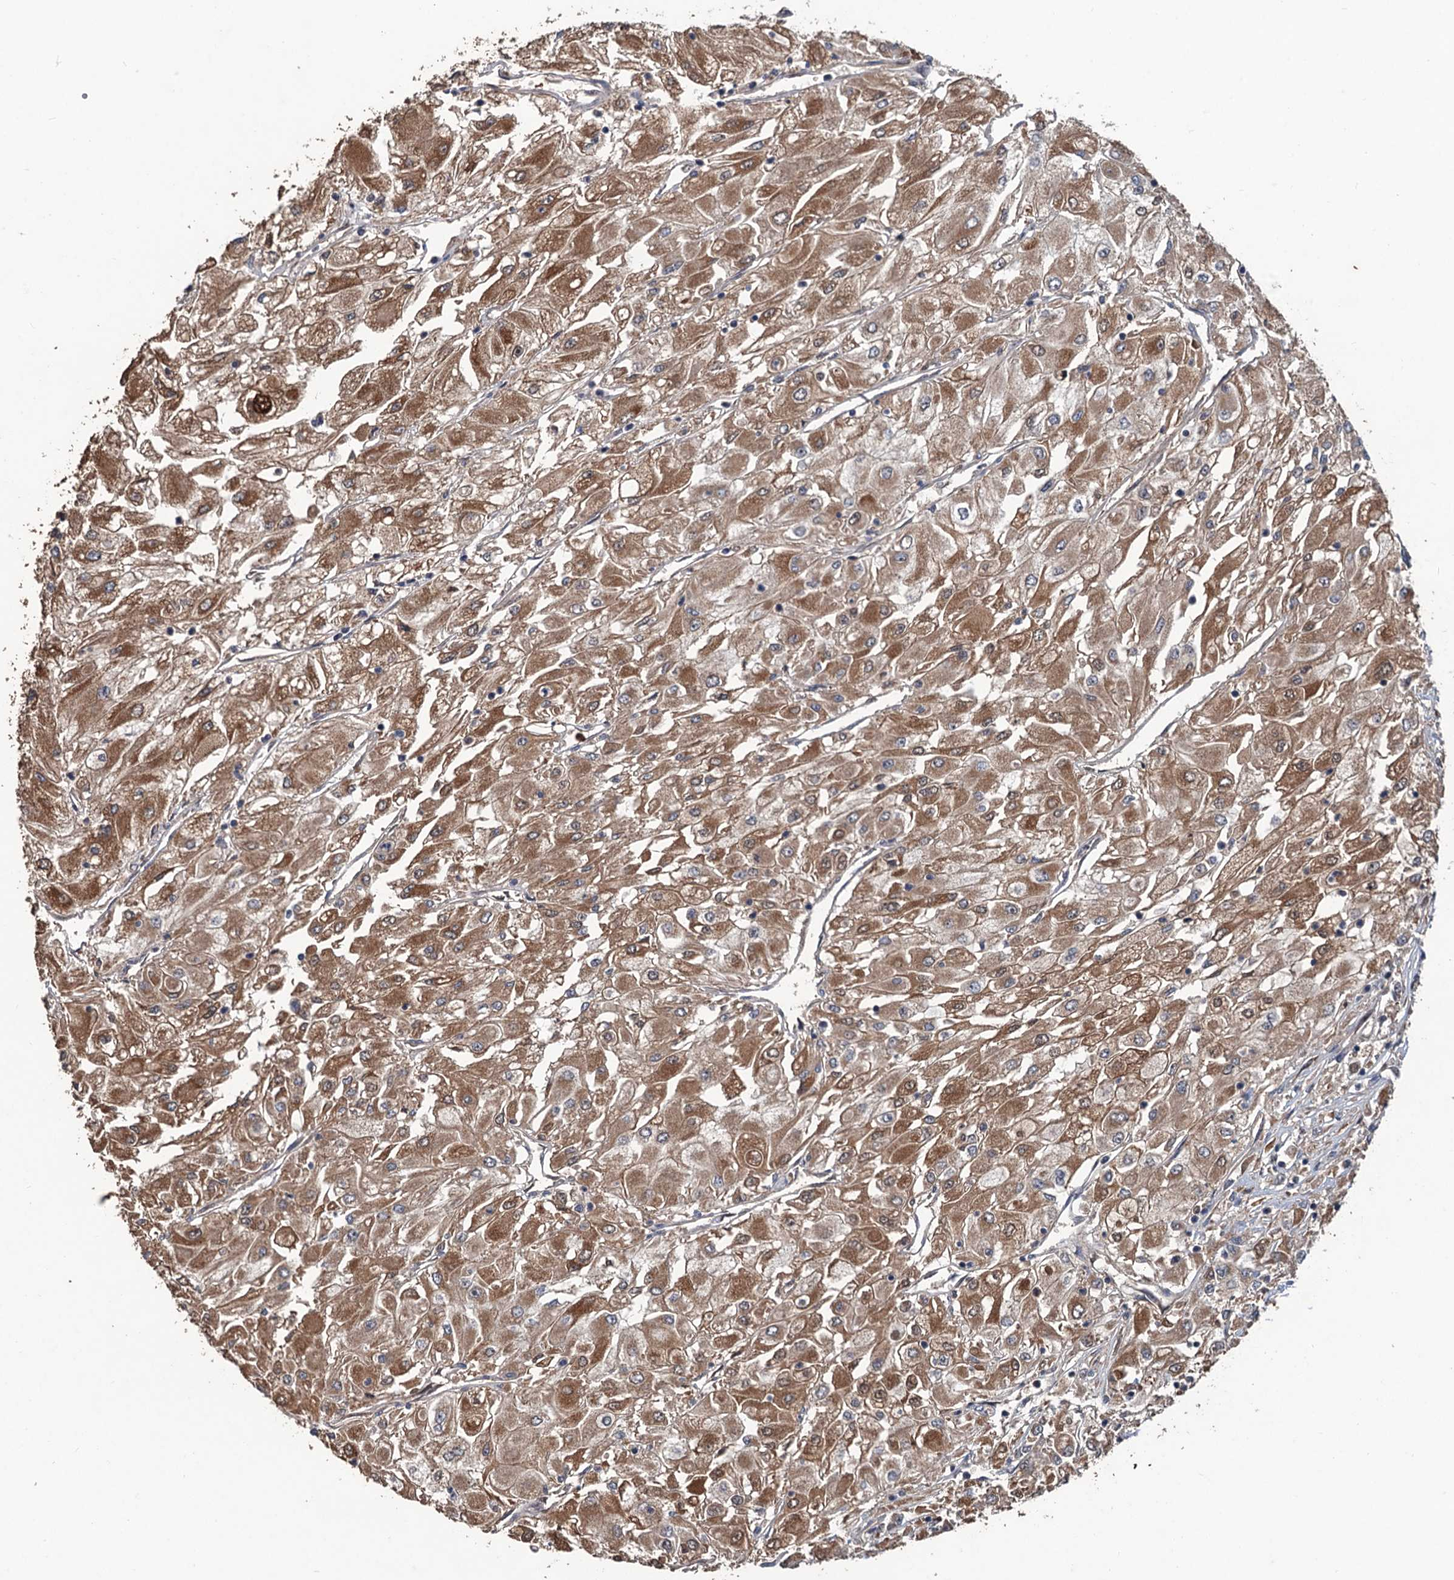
{"staining": {"intensity": "moderate", "quantity": "25%-75%", "location": "cytoplasmic/membranous,nuclear"}, "tissue": "renal cancer", "cell_type": "Tumor cells", "image_type": "cancer", "snomed": [{"axis": "morphology", "description": "Adenocarcinoma, NOS"}, {"axis": "topography", "description": "Kidney"}], "caption": "A high-resolution image shows IHC staining of renal cancer (adenocarcinoma), which displays moderate cytoplasmic/membranous and nuclear expression in approximately 25%-75% of tumor cells.", "gene": "ZNF438", "patient": {"sex": "male", "age": 80}}